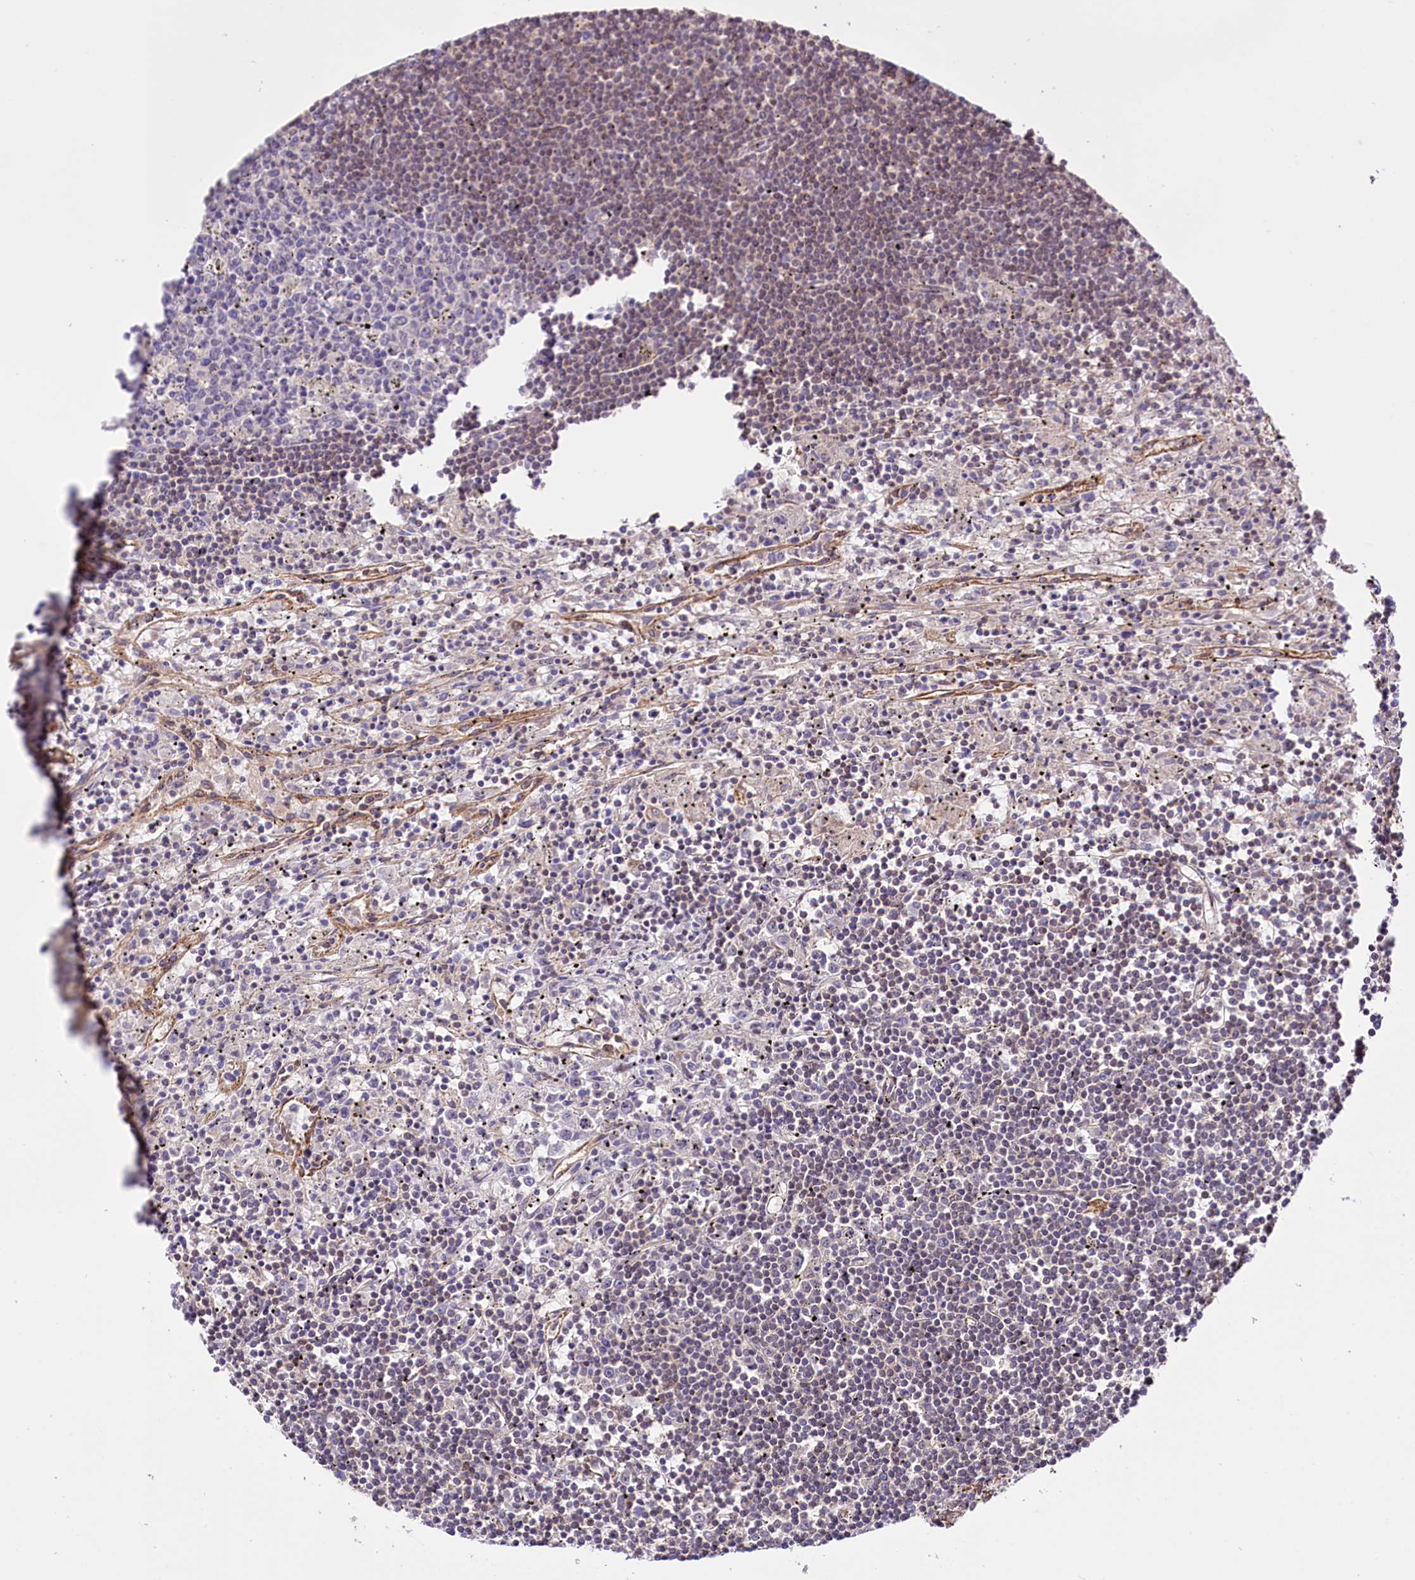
{"staining": {"intensity": "negative", "quantity": "none", "location": "none"}, "tissue": "lymphoma", "cell_type": "Tumor cells", "image_type": "cancer", "snomed": [{"axis": "morphology", "description": "Malignant lymphoma, non-Hodgkin's type, Low grade"}, {"axis": "topography", "description": "Spleen"}], "caption": "Immunohistochemistry (IHC) photomicrograph of neoplastic tissue: human malignant lymphoma, non-Hodgkin's type (low-grade) stained with DAB (3,3'-diaminobenzidine) shows no significant protein positivity in tumor cells. Nuclei are stained in blue.", "gene": "CUTC", "patient": {"sex": "male", "age": 76}}